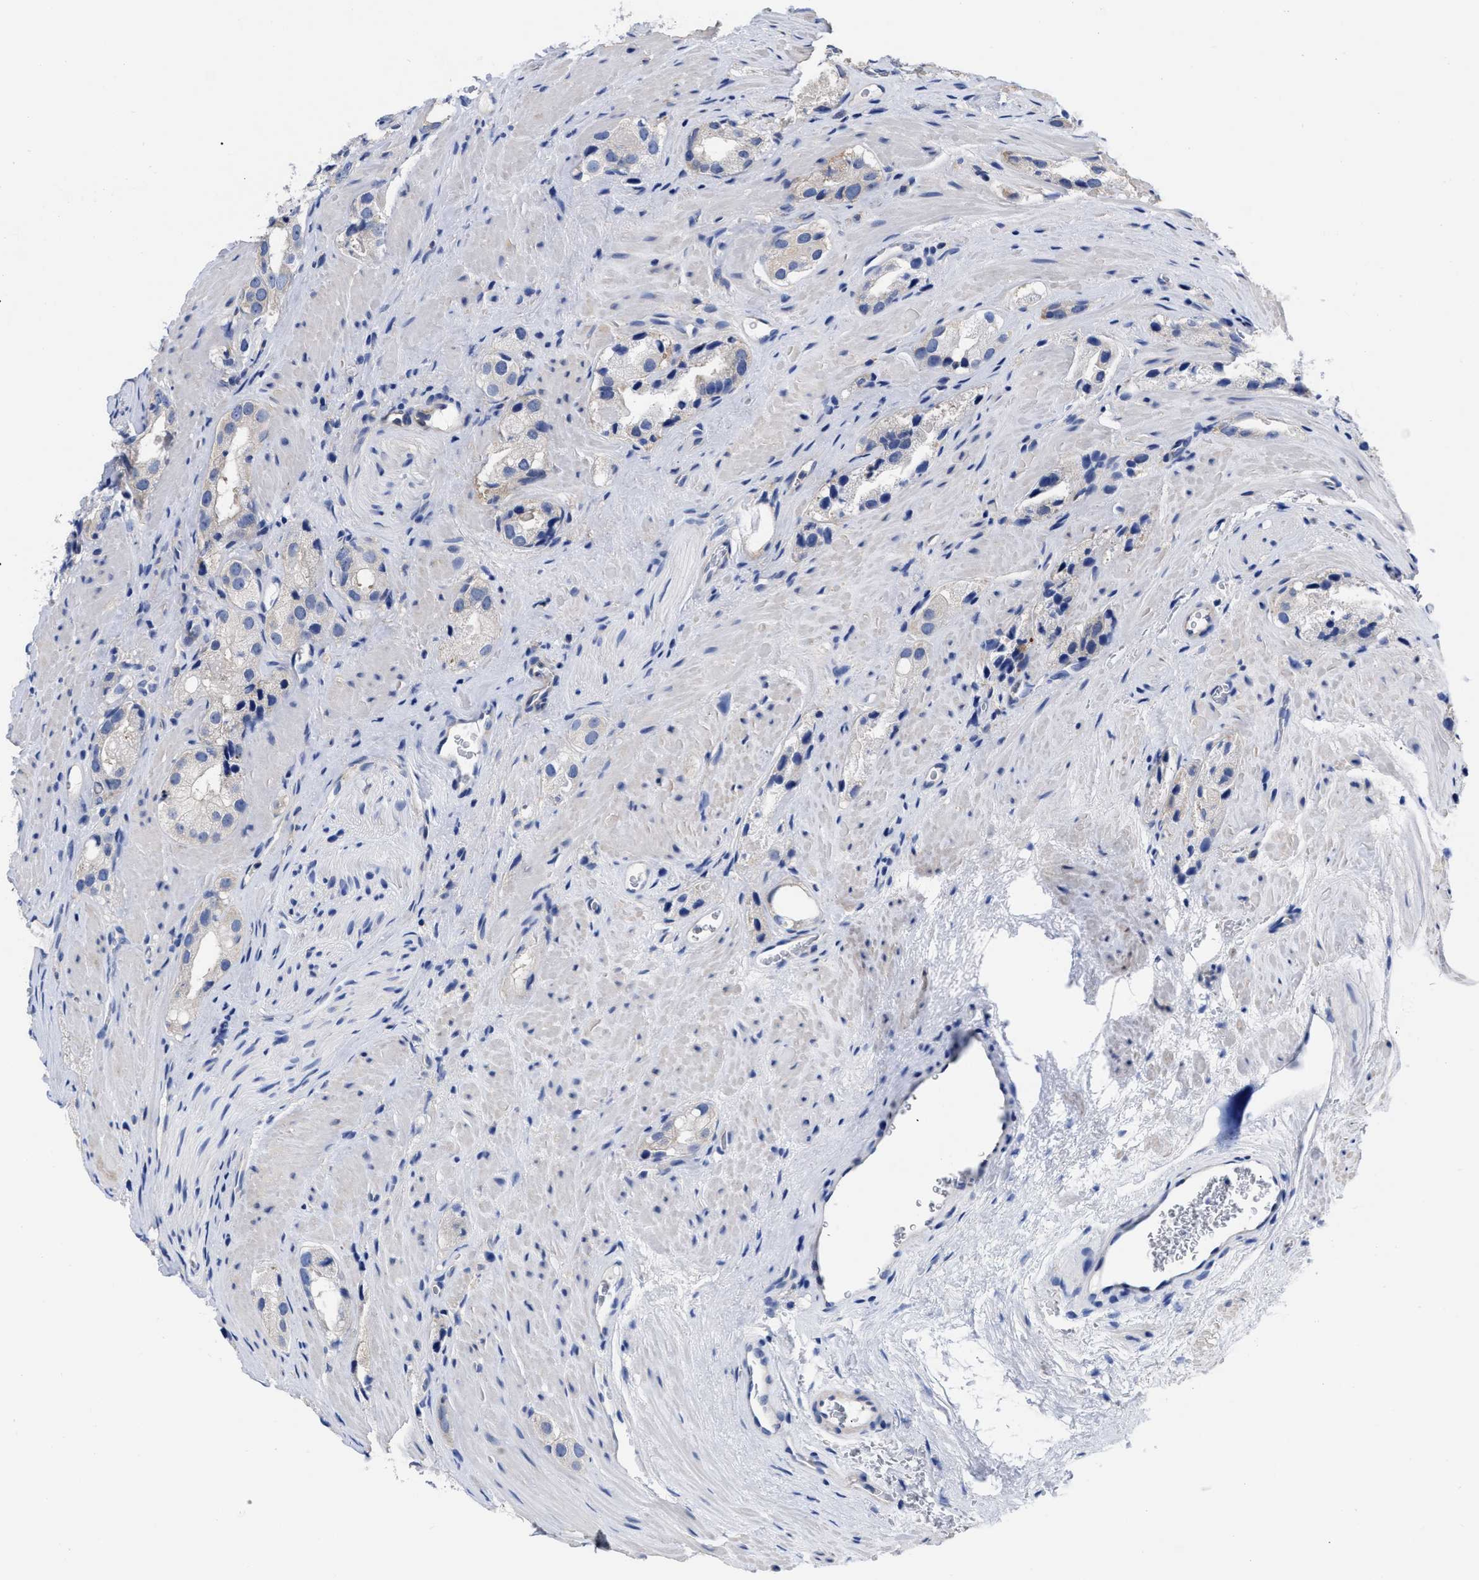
{"staining": {"intensity": "moderate", "quantity": "<25%", "location": "cytoplasmic/membranous"}, "tissue": "prostate cancer", "cell_type": "Tumor cells", "image_type": "cancer", "snomed": [{"axis": "morphology", "description": "Adenocarcinoma, High grade"}, {"axis": "topography", "description": "Prostate"}], "caption": "DAB (3,3'-diaminobenzidine) immunohistochemical staining of human prostate adenocarcinoma (high-grade) displays moderate cytoplasmic/membranous protein staining in about <25% of tumor cells.", "gene": "RBKS", "patient": {"sex": "male", "age": 63}}